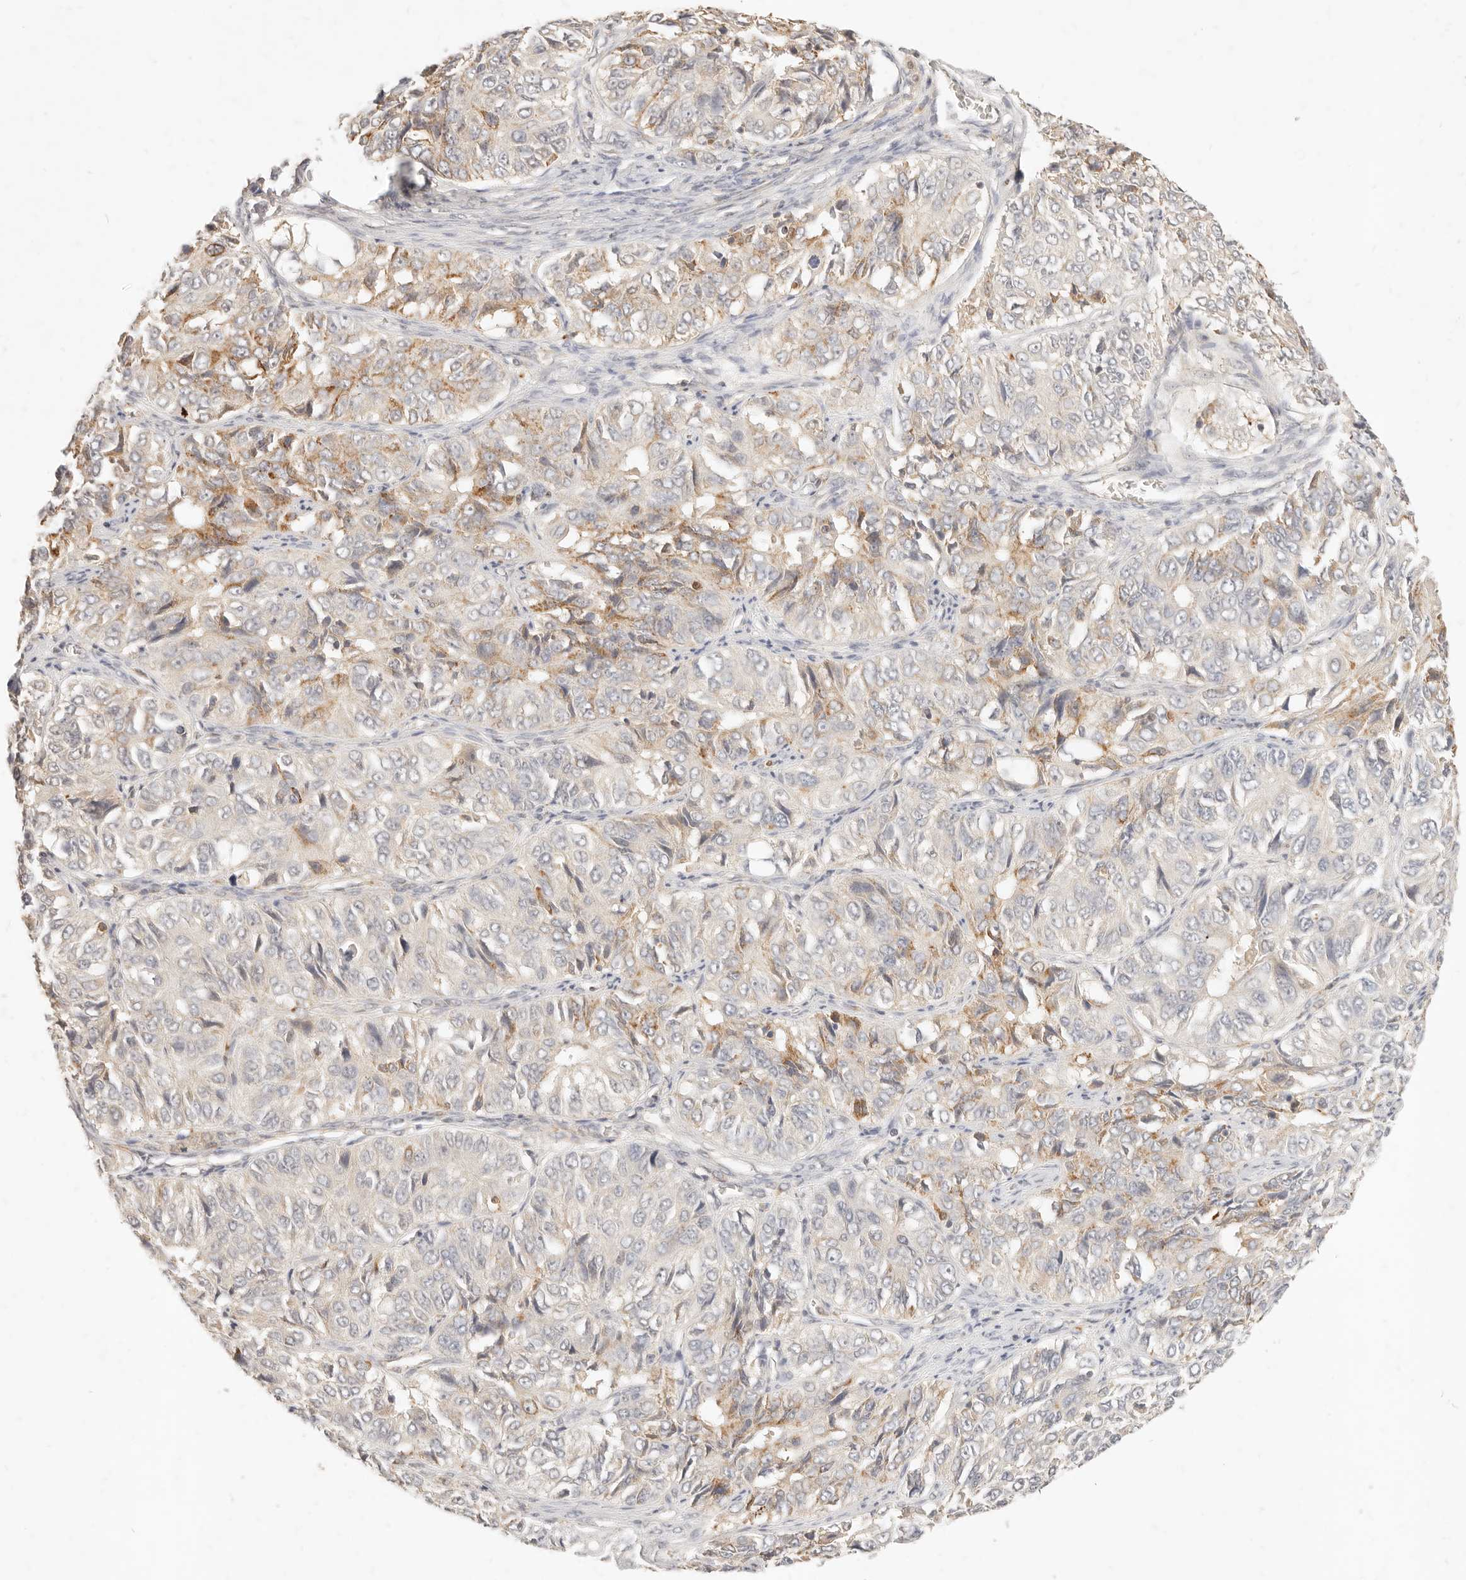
{"staining": {"intensity": "moderate", "quantity": "<25%", "location": "cytoplasmic/membranous"}, "tissue": "ovarian cancer", "cell_type": "Tumor cells", "image_type": "cancer", "snomed": [{"axis": "morphology", "description": "Carcinoma, endometroid"}, {"axis": "topography", "description": "Ovary"}], "caption": "Protein expression by immunohistochemistry exhibits moderate cytoplasmic/membranous positivity in approximately <25% of tumor cells in endometroid carcinoma (ovarian).", "gene": "TMTC2", "patient": {"sex": "female", "age": 51}}